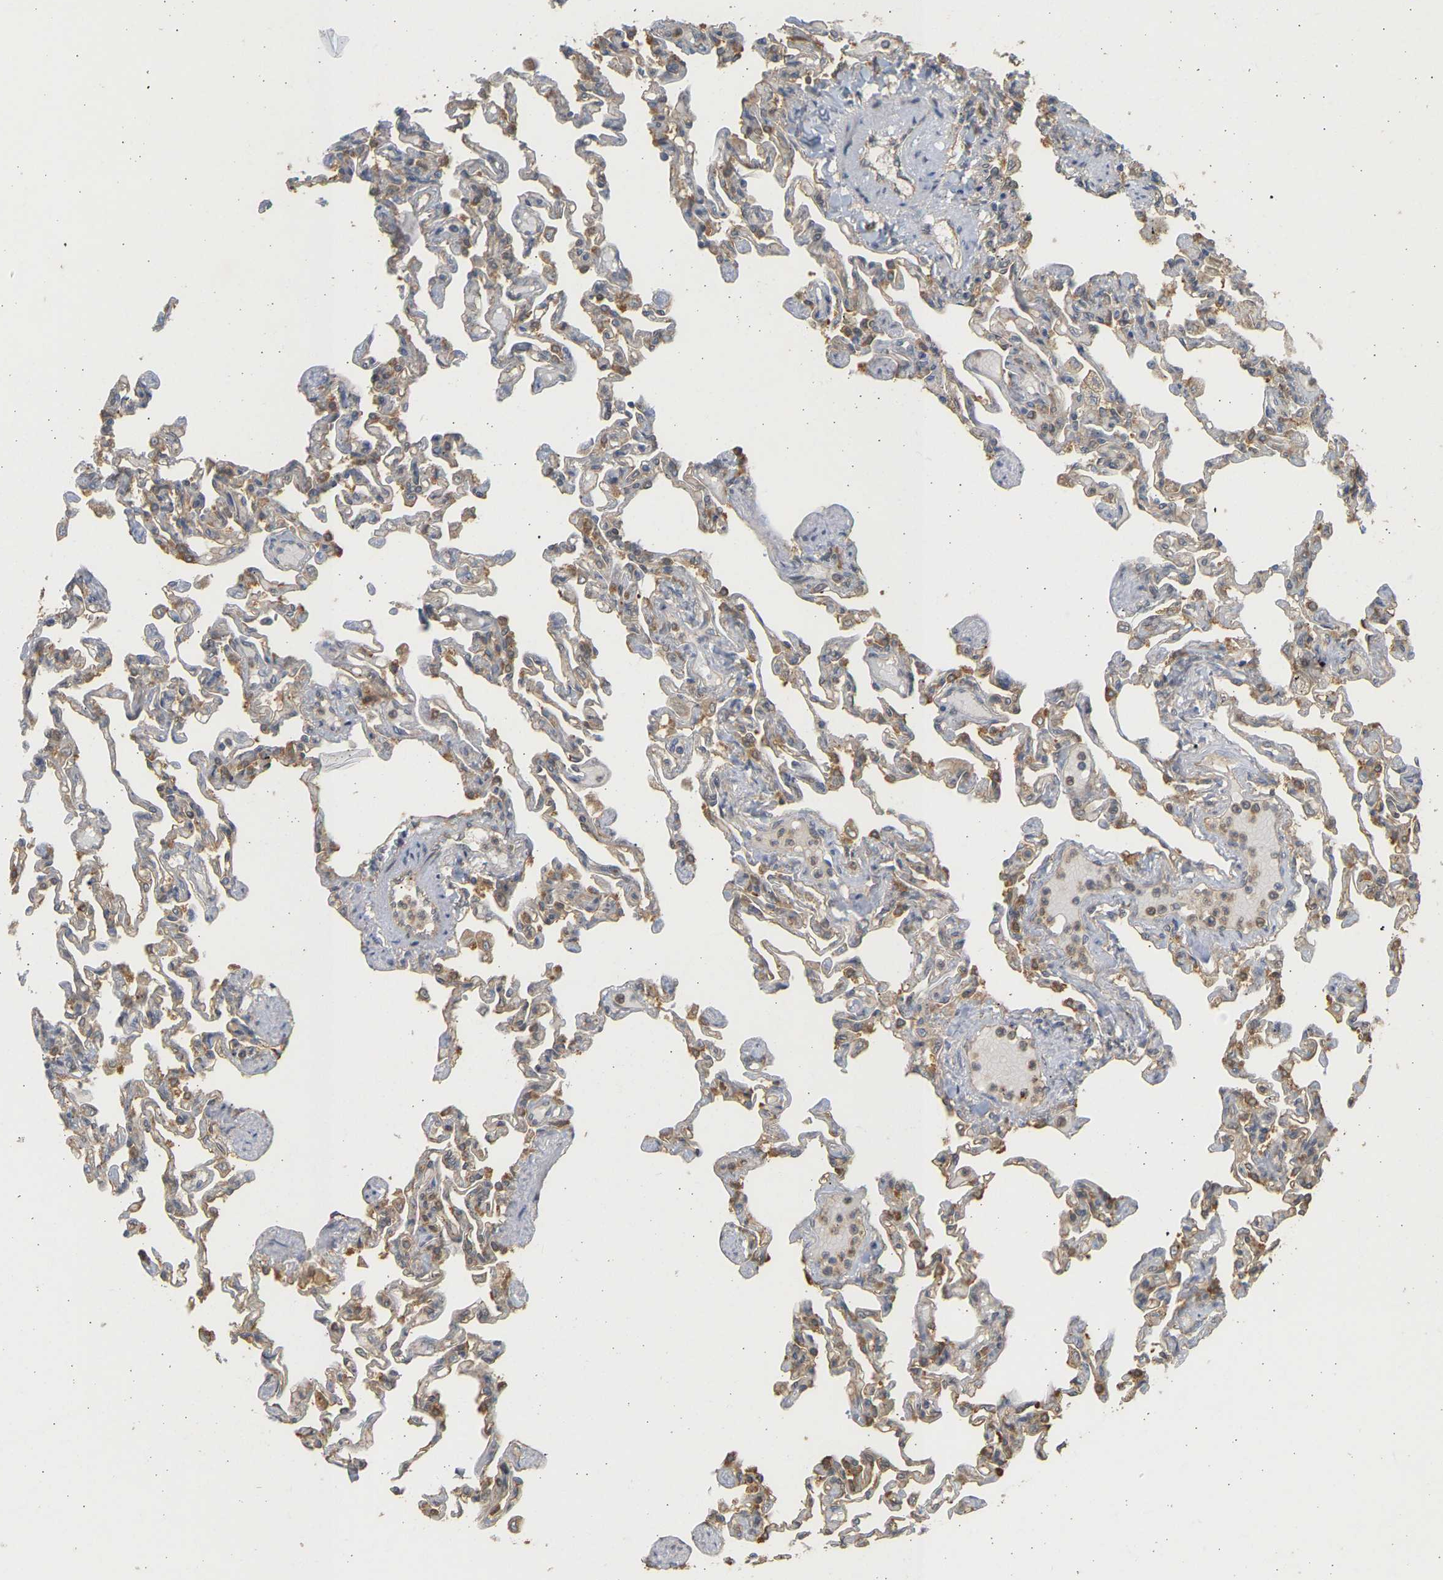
{"staining": {"intensity": "moderate", "quantity": "<25%", "location": "cytoplasmic/membranous"}, "tissue": "lung", "cell_type": "Alveolar cells", "image_type": "normal", "snomed": [{"axis": "morphology", "description": "Normal tissue, NOS"}, {"axis": "topography", "description": "Lung"}], "caption": "Lung stained for a protein exhibits moderate cytoplasmic/membranous positivity in alveolar cells.", "gene": "B4GALT6", "patient": {"sex": "male", "age": 21}}